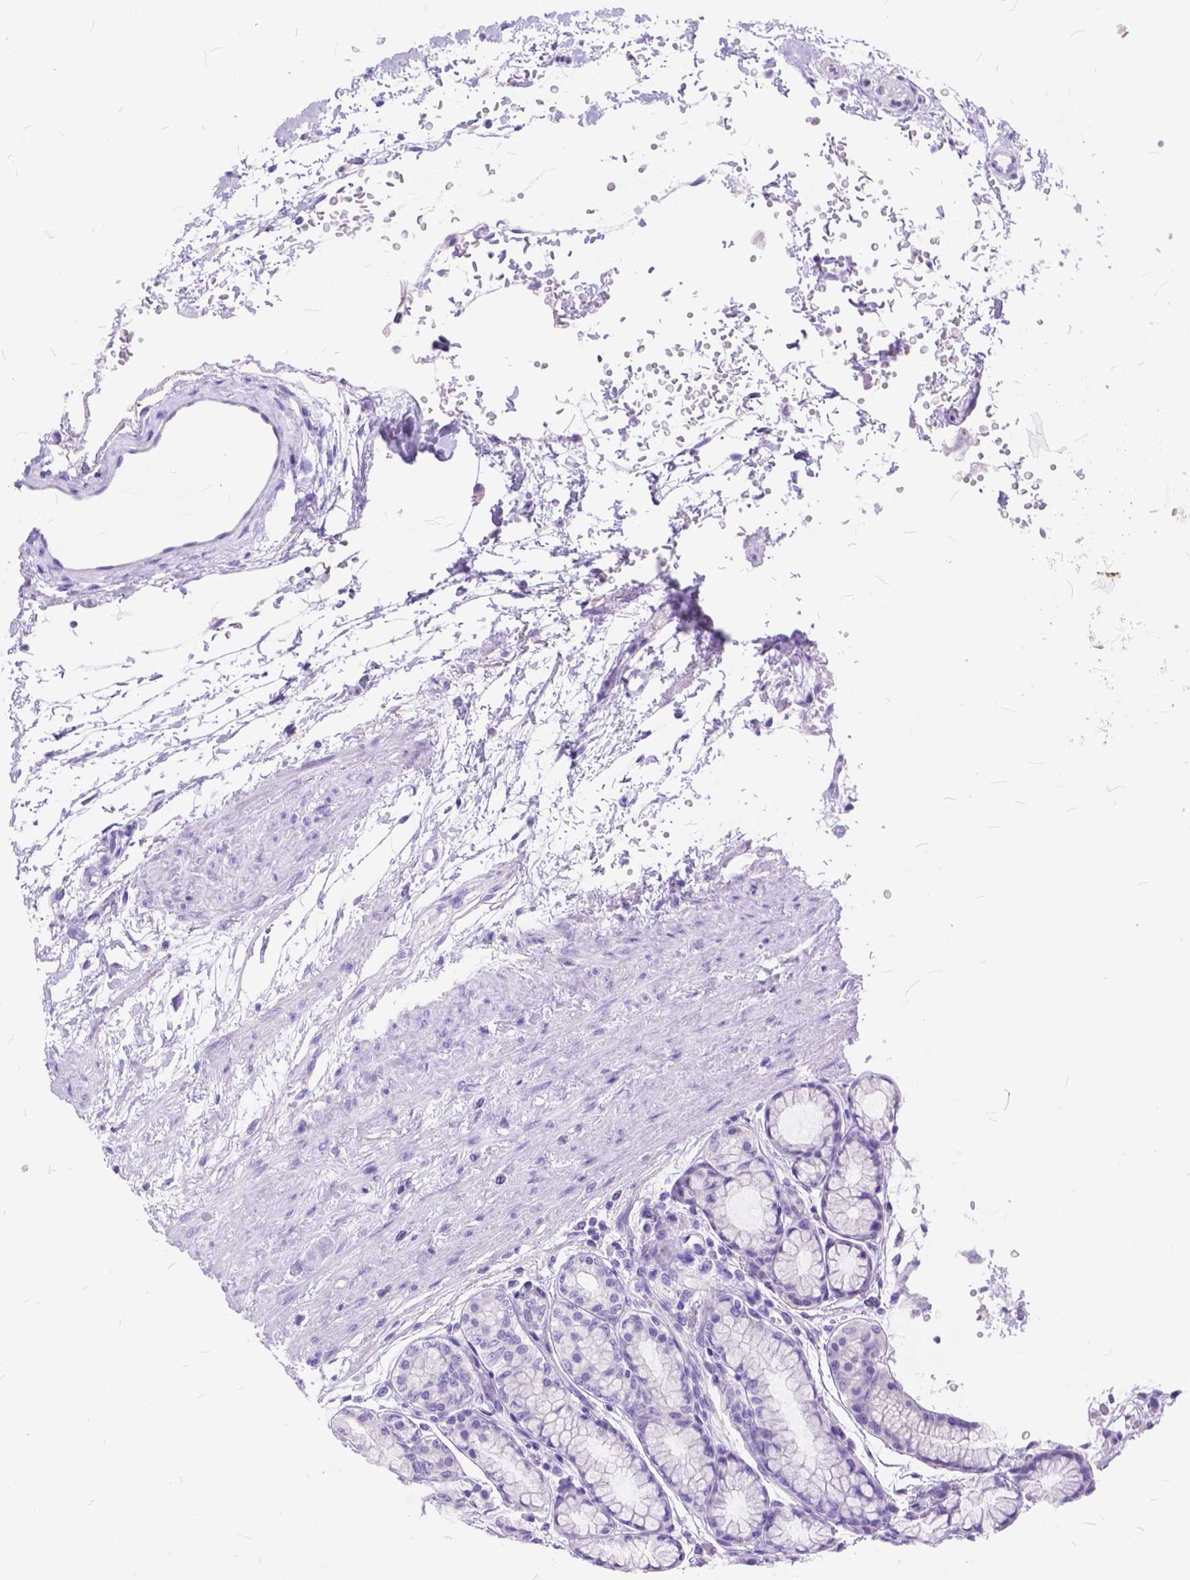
{"staining": {"intensity": "negative", "quantity": "none", "location": "none"}, "tissue": "stomach", "cell_type": "Glandular cells", "image_type": "normal", "snomed": [{"axis": "morphology", "description": "Normal tissue, NOS"}, {"axis": "topography", "description": "Stomach"}, {"axis": "topography", "description": "Stomach, lower"}], "caption": "Unremarkable stomach was stained to show a protein in brown. There is no significant staining in glandular cells. (Stains: DAB (3,3'-diaminobenzidine) immunohistochemistry with hematoxylin counter stain, Microscopy: brightfield microscopy at high magnification).", "gene": "FOXL2", "patient": {"sex": "male", "age": 76}}